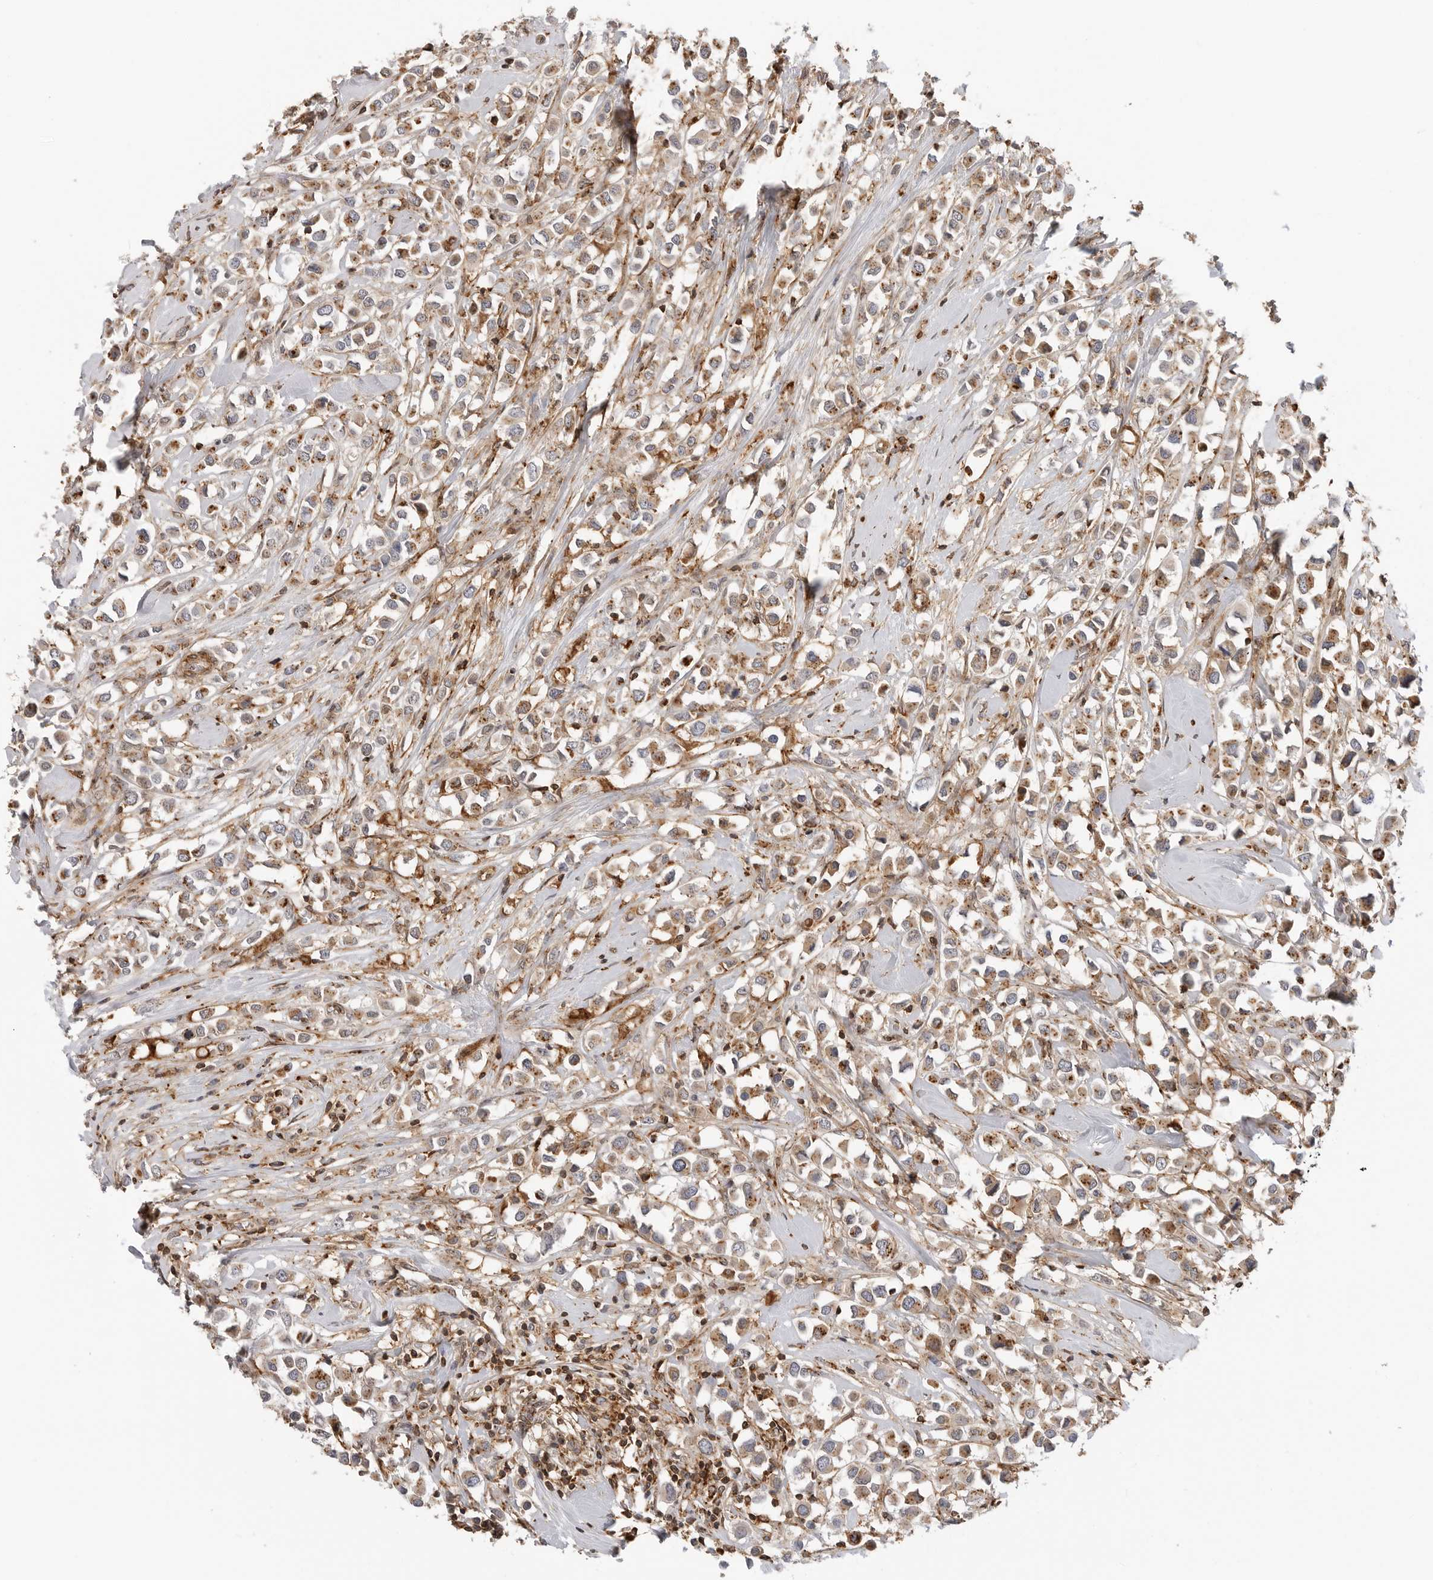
{"staining": {"intensity": "moderate", "quantity": ">75%", "location": "cytoplasmic/membranous"}, "tissue": "breast cancer", "cell_type": "Tumor cells", "image_type": "cancer", "snomed": [{"axis": "morphology", "description": "Duct carcinoma"}, {"axis": "topography", "description": "Breast"}], "caption": "The image shows immunohistochemical staining of breast invasive ductal carcinoma. There is moderate cytoplasmic/membranous positivity is appreciated in about >75% of tumor cells. (DAB = brown stain, brightfield microscopy at high magnification).", "gene": "ANXA11", "patient": {"sex": "female", "age": 61}}